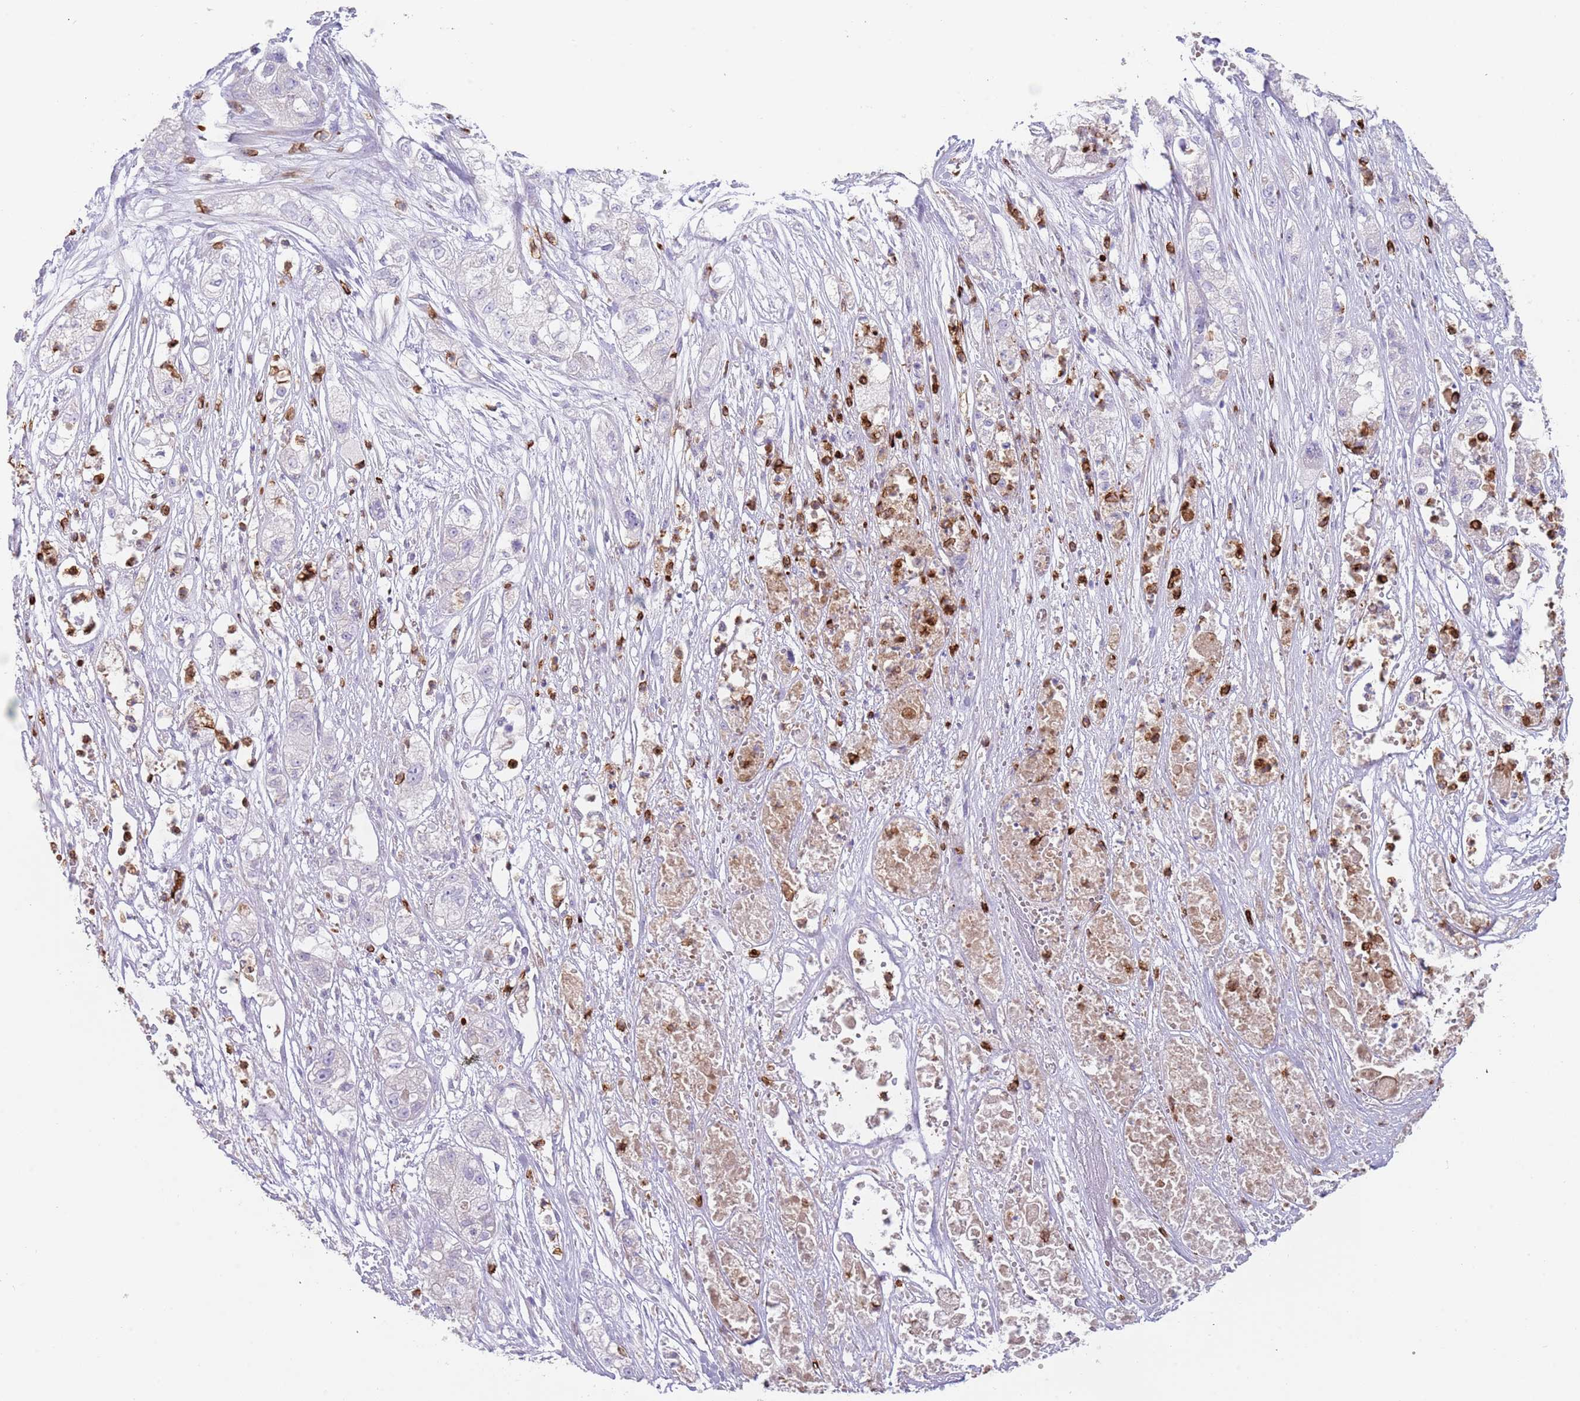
{"staining": {"intensity": "negative", "quantity": "none", "location": "none"}, "tissue": "pancreatic cancer", "cell_type": "Tumor cells", "image_type": "cancer", "snomed": [{"axis": "morphology", "description": "Adenocarcinoma, NOS"}, {"axis": "topography", "description": "Pancreas"}], "caption": "Pancreatic adenocarcinoma was stained to show a protein in brown. There is no significant expression in tumor cells.", "gene": "TMEM251", "patient": {"sex": "female", "age": 78}}